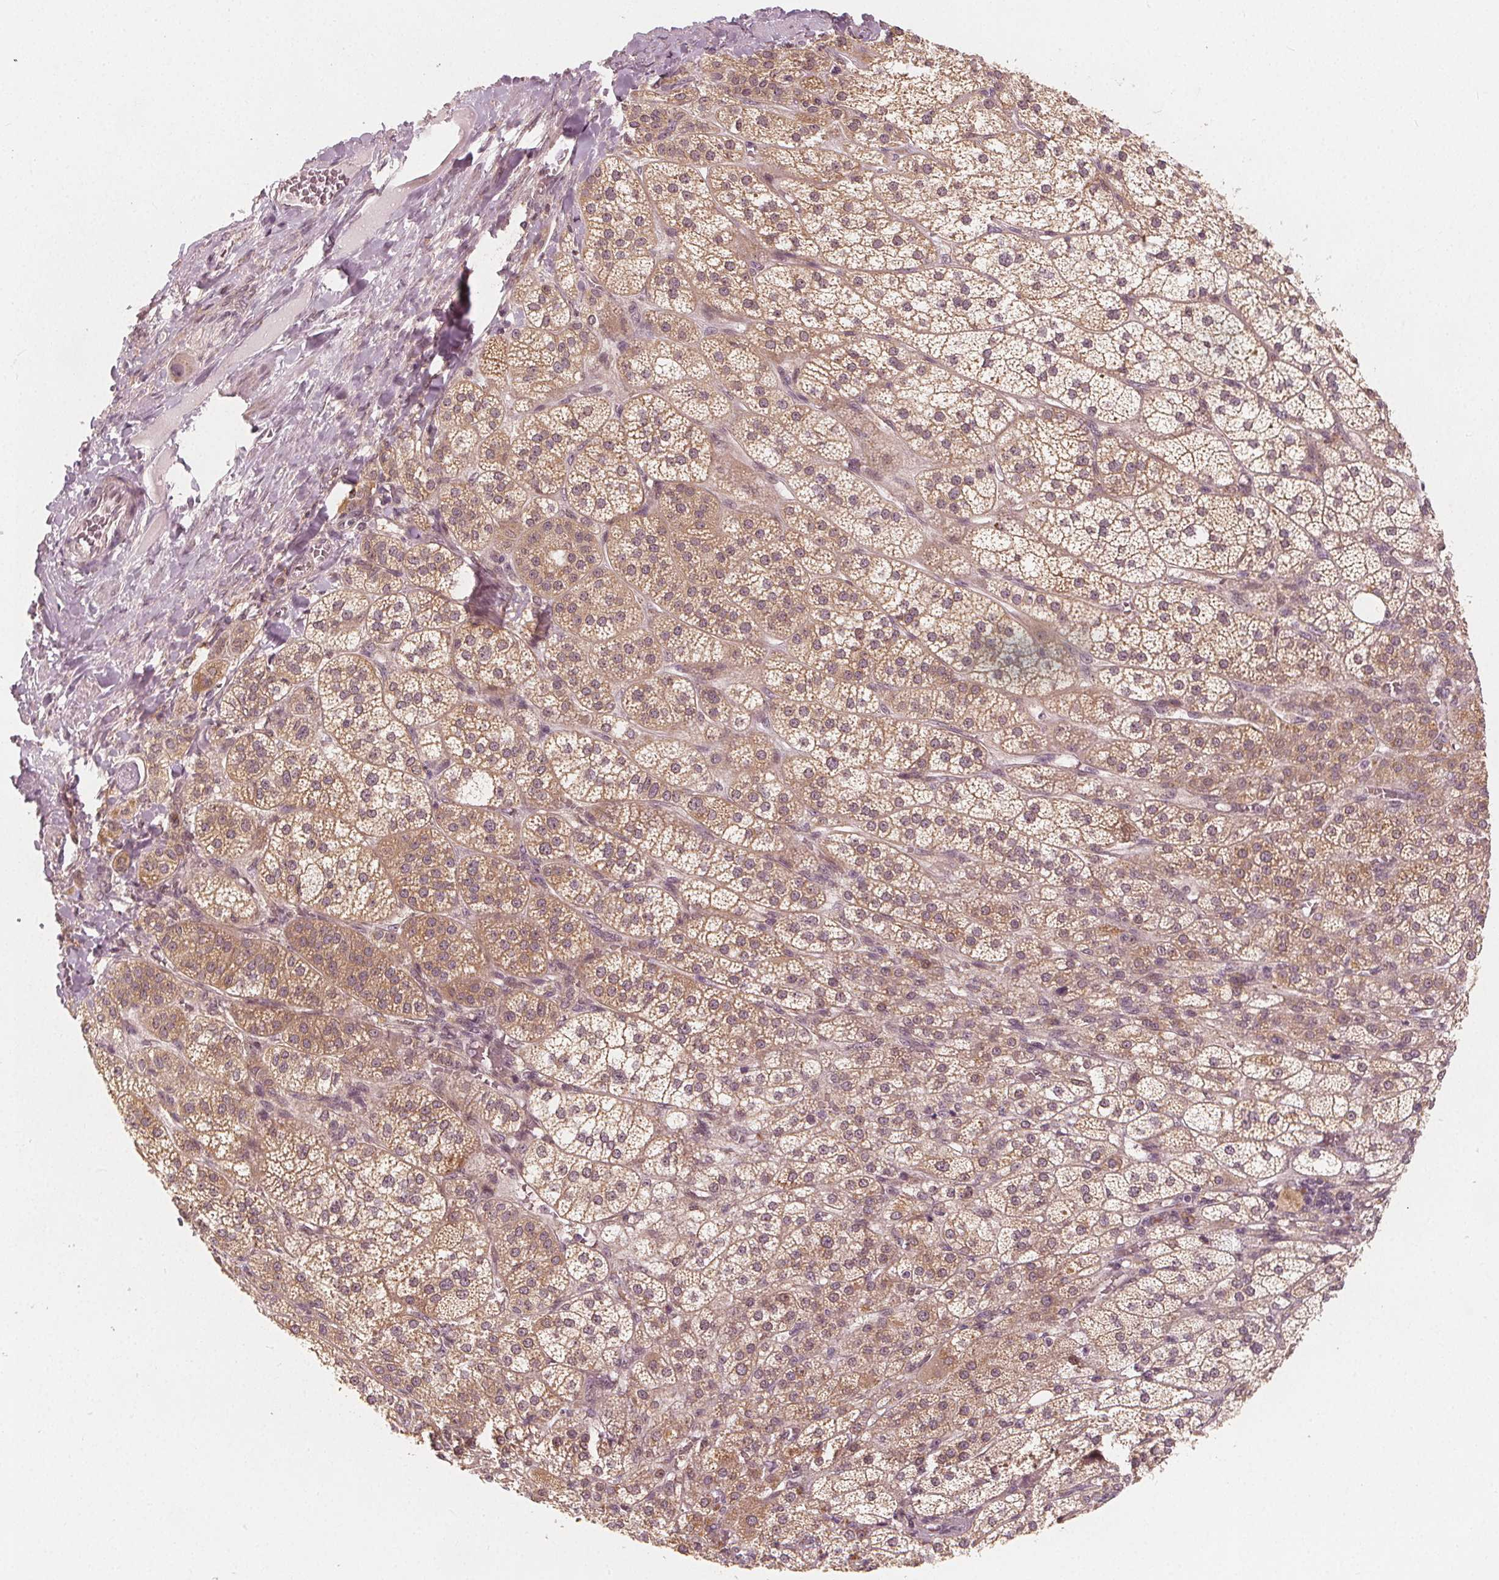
{"staining": {"intensity": "moderate", "quantity": ">75%", "location": "cytoplasmic/membranous,nuclear"}, "tissue": "adrenal gland", "cell_type": "Glandular cells", "image_type": "normal", "snomed": [{"axis": "morphology", "description": "Normal tissue, NOS"}, {"axis": "topography", "description": "Adrenal gland"}], "caption": "Brown immunohistochemical staining in unremarkable human adrenal gland exhibits moderate cytoplasmic/membranous,nuclear positivity in about >75% of glandular cells.", "gene": "SNX12", "patient": {"sex": "female", "age": 60}}